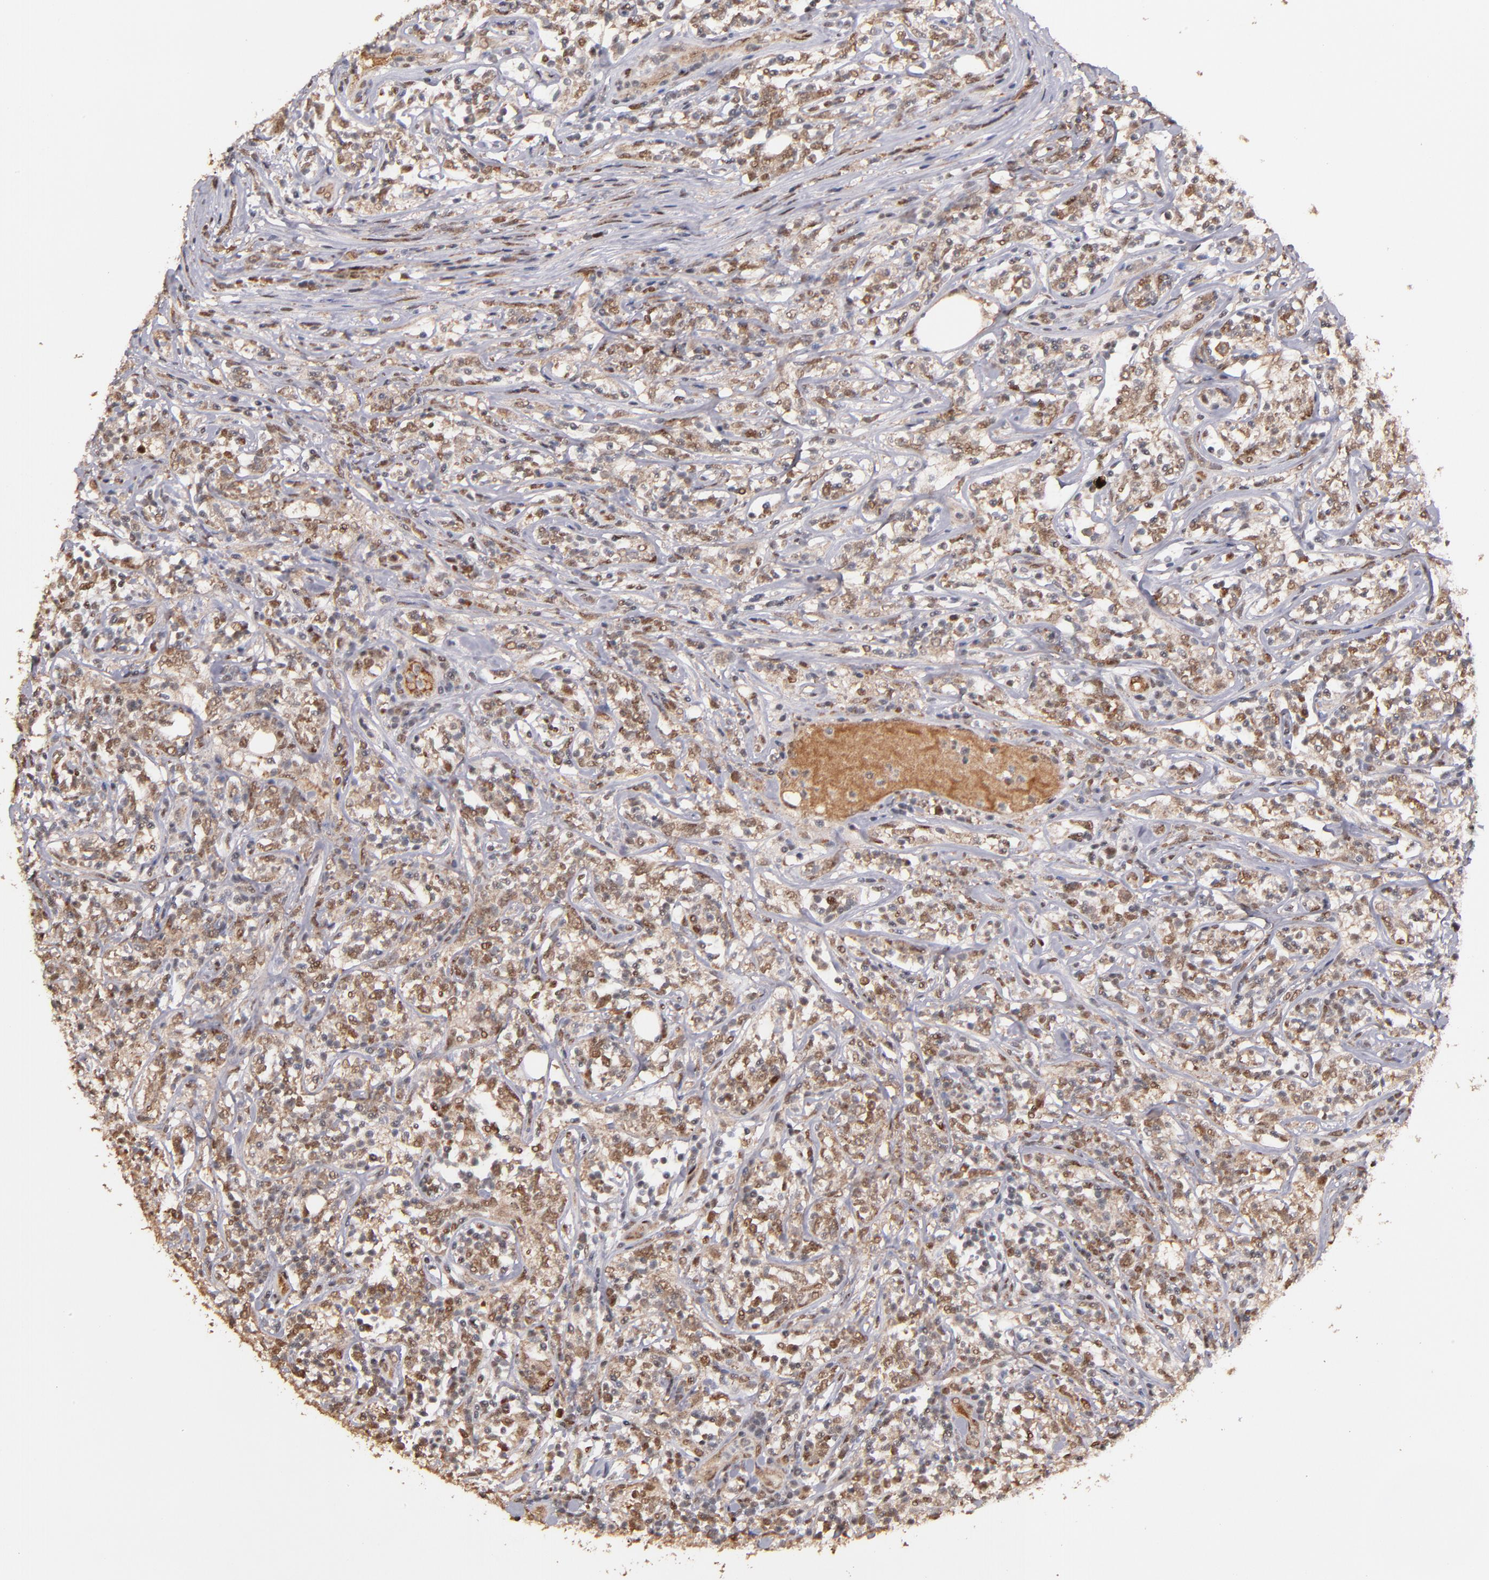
{"staining": {"intensity": "moderate", "quantity": "25%-75%", "location": "nuclear"}, "tissue": "lymphoma", "cell_type": "Tumor cells", "image_type": "cancer", "snomed": [{"axis": "morphology", "description": "Malignant lymphoma, non-Hodgkin's type, High grade"}, {"axis": "topography", "description": "Lymph node"}], "caption": "Protein positivity by immunohistochemistry displays moderate nuclear staining in approximately 25%-75% of tumor cells in lymphoma. (brown staining indicates protein expression, while blue staining denotes nuclei).", "gene": "EAPP", "patient": {"sex": "female", "age": 84}}